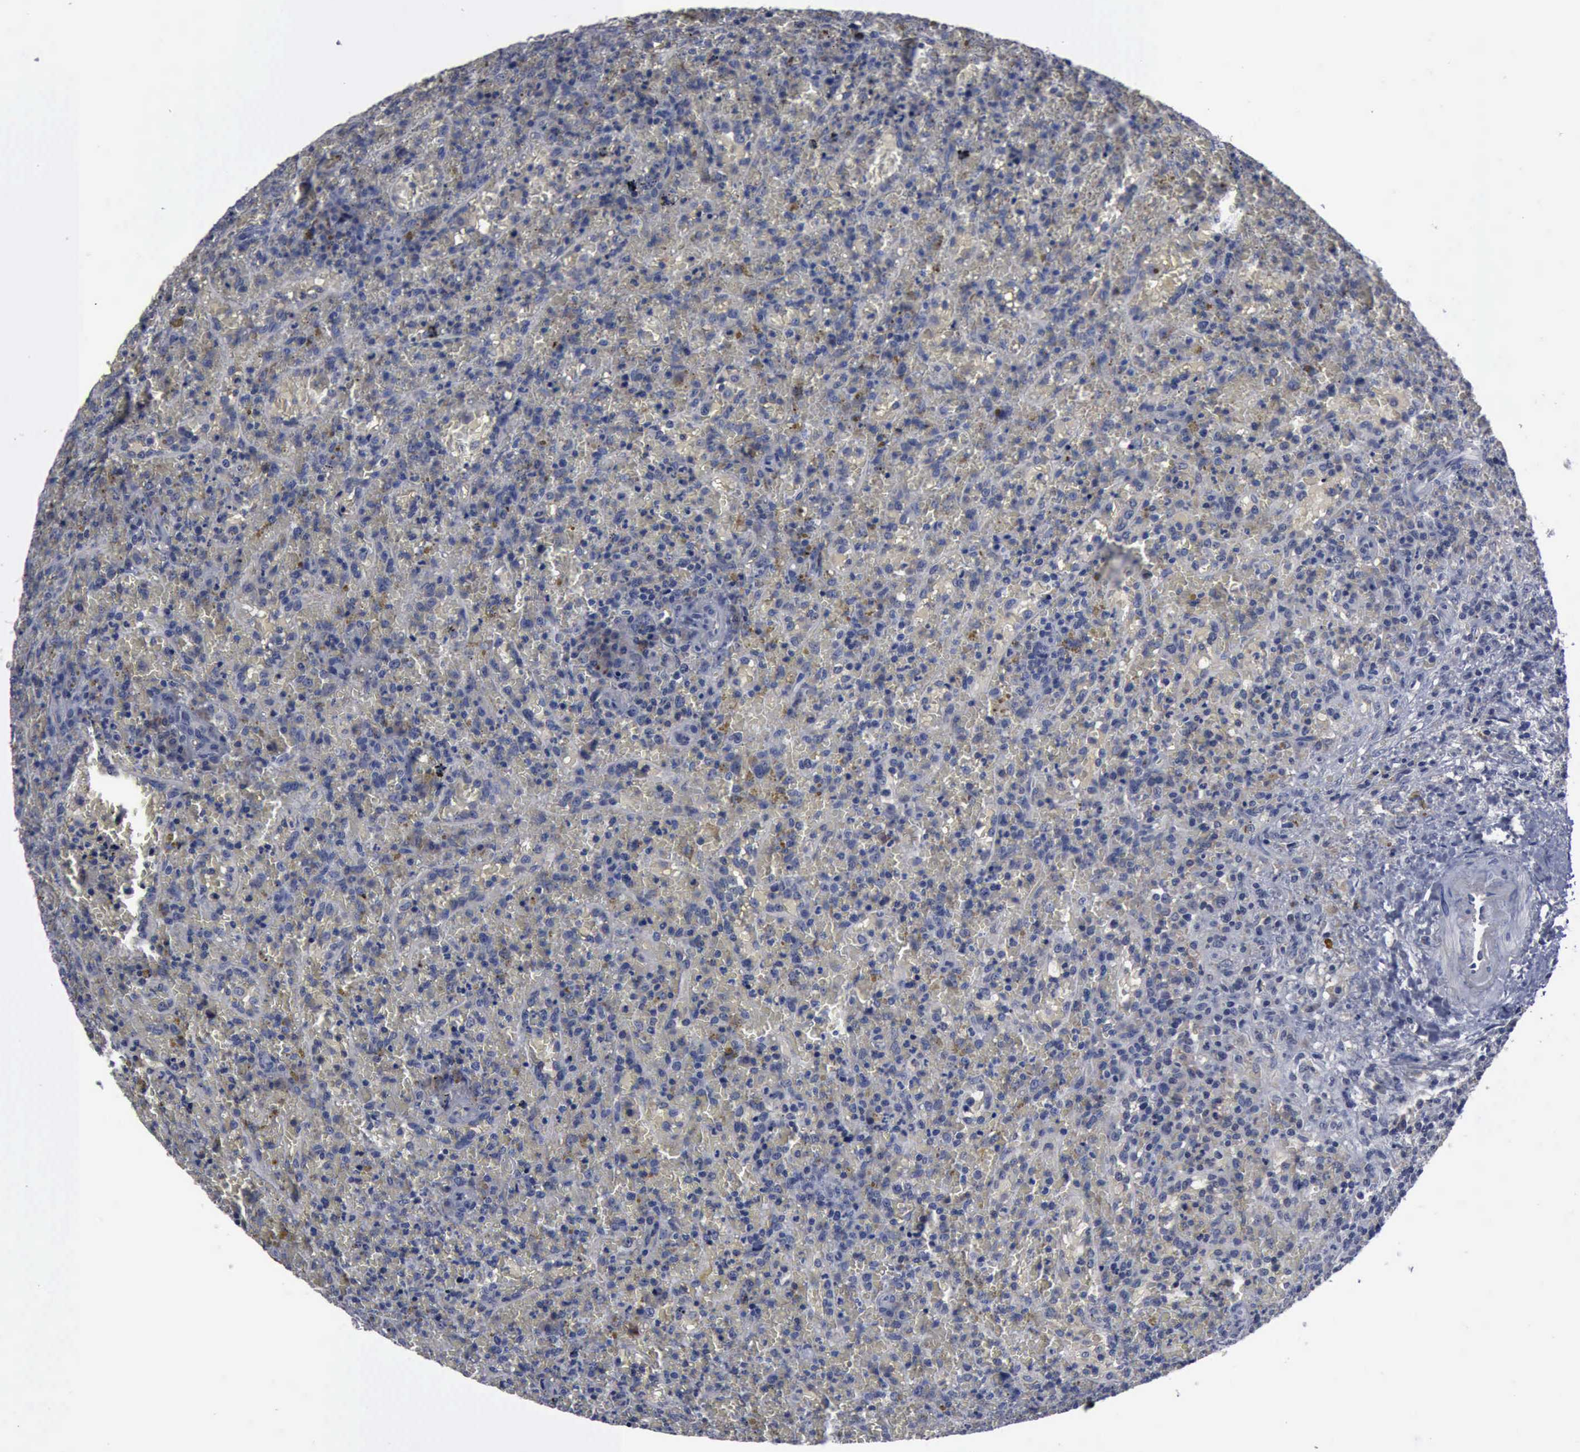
{"staining": {"intensity": "negative", "quantity": "none", "location": "none"}, "tissue": "lymphoma", "cell_type": "Tumor cells", "image_type": "cancer", "snomed": [{"axis": "morphology", "description": "Malignant lymphoma, non-Hodgkin's type, High grade"}, {"axis": "topography", "description": "Spleen"}, {"axis": "topography", "description": "Lymph node"}], "caption": "A high-resolution photomicrograph shows IHC staining of lymphoma, which shows no significant positivity in tumor cells.", "gene": "MYO18B", "patient": {"sex": "female", "age": 70}}